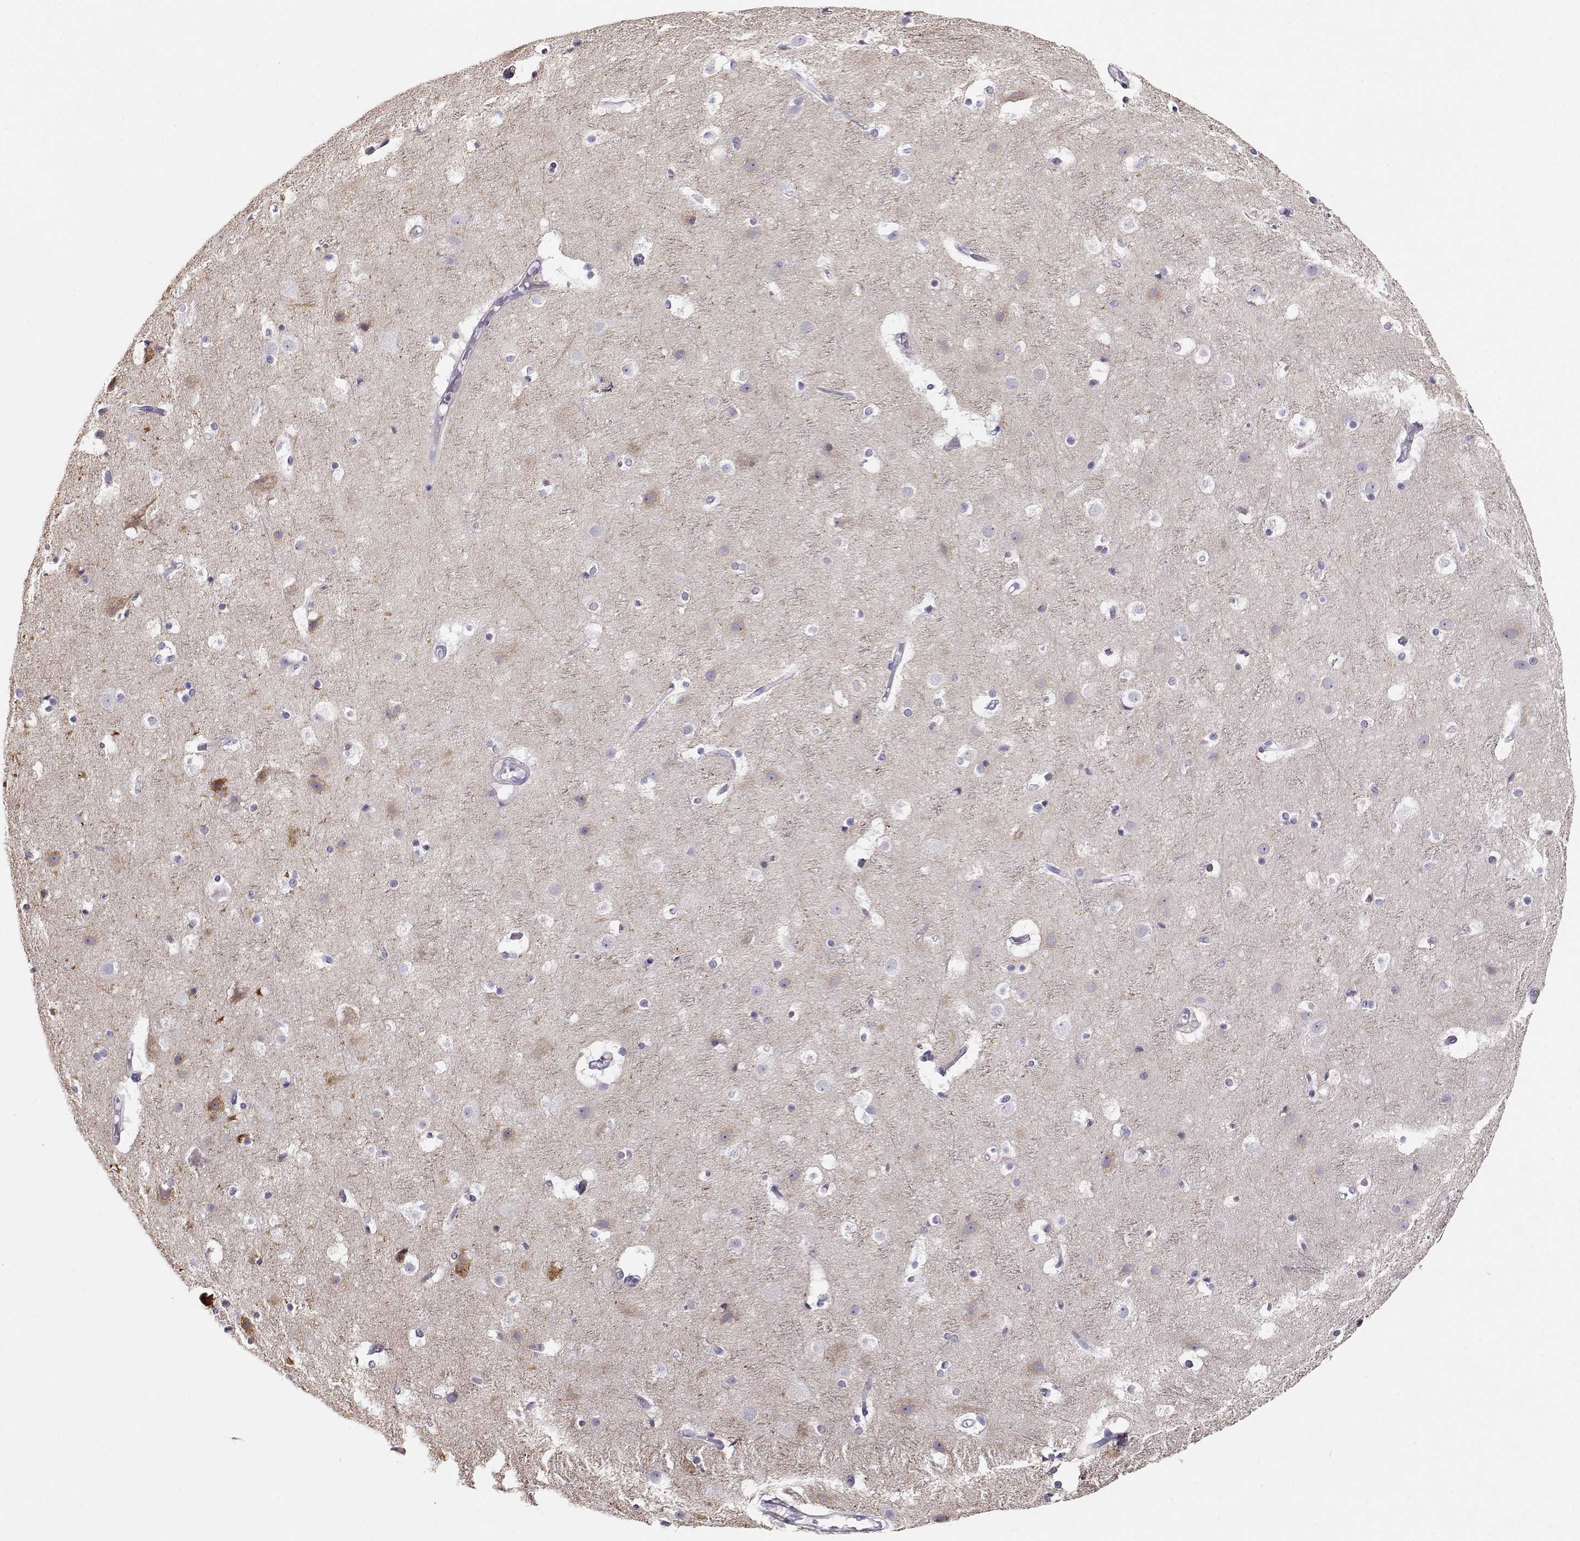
{"staining": {"intensity": "negative", "quantity": "none", "location": "none"}, "tissue": "cerebral cortex", "cell_type": "Endothelial cells", "image_type": "normal", "snomed": [{"axis": "morphology", "description": "Normal tissue, NOS"}, {"axis": "topography", "description": "Cerebral cortex"}], "caption": "The IHC histopathology image has no significant expression in endothelial cells of cerebral cortex.", "gene": "RBM44", "patient": {"sex": "female", "age": 52}}